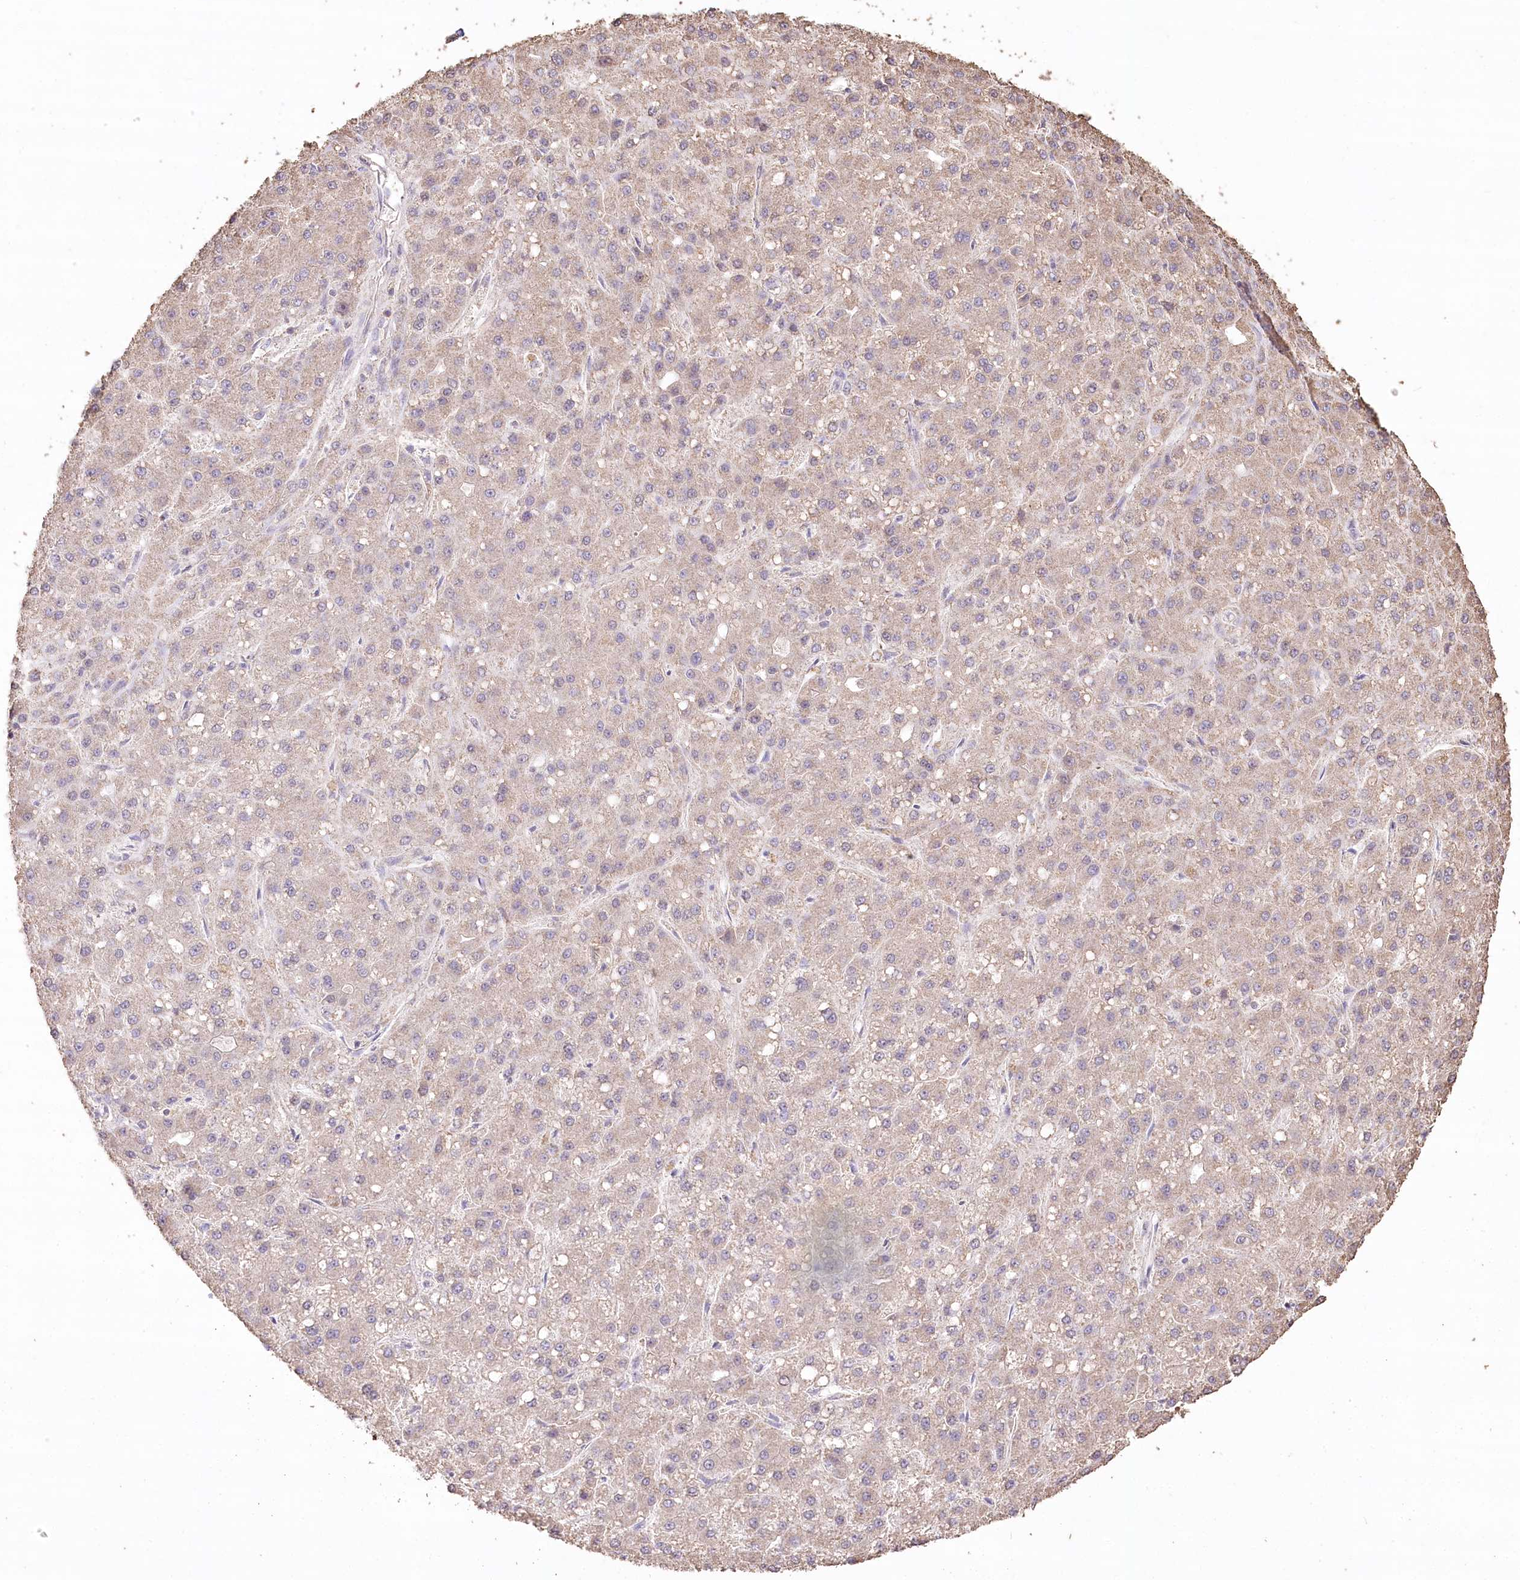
{"staining": {"intensity": "weak", "quantity": "25%-75%", "location": "cytoplasmic/membranous"}, "tissue": "liver cancer", "cell_type": "Tumor cells", "image_type": "cancer", "snomed": [{"axis": "morphology", "description": "Carcinoma, Hepatocellular, NOS"}, {"axis": "topography", "description": "Liver"}], "caption": "Weak cytoplasmic/membranous protein positivity is present in approximately 25%-75% of tumor cells in liver hepatocellular carcinoma.", "gene": "IREB2", "patient": {"sex": "male", "age": 67}}